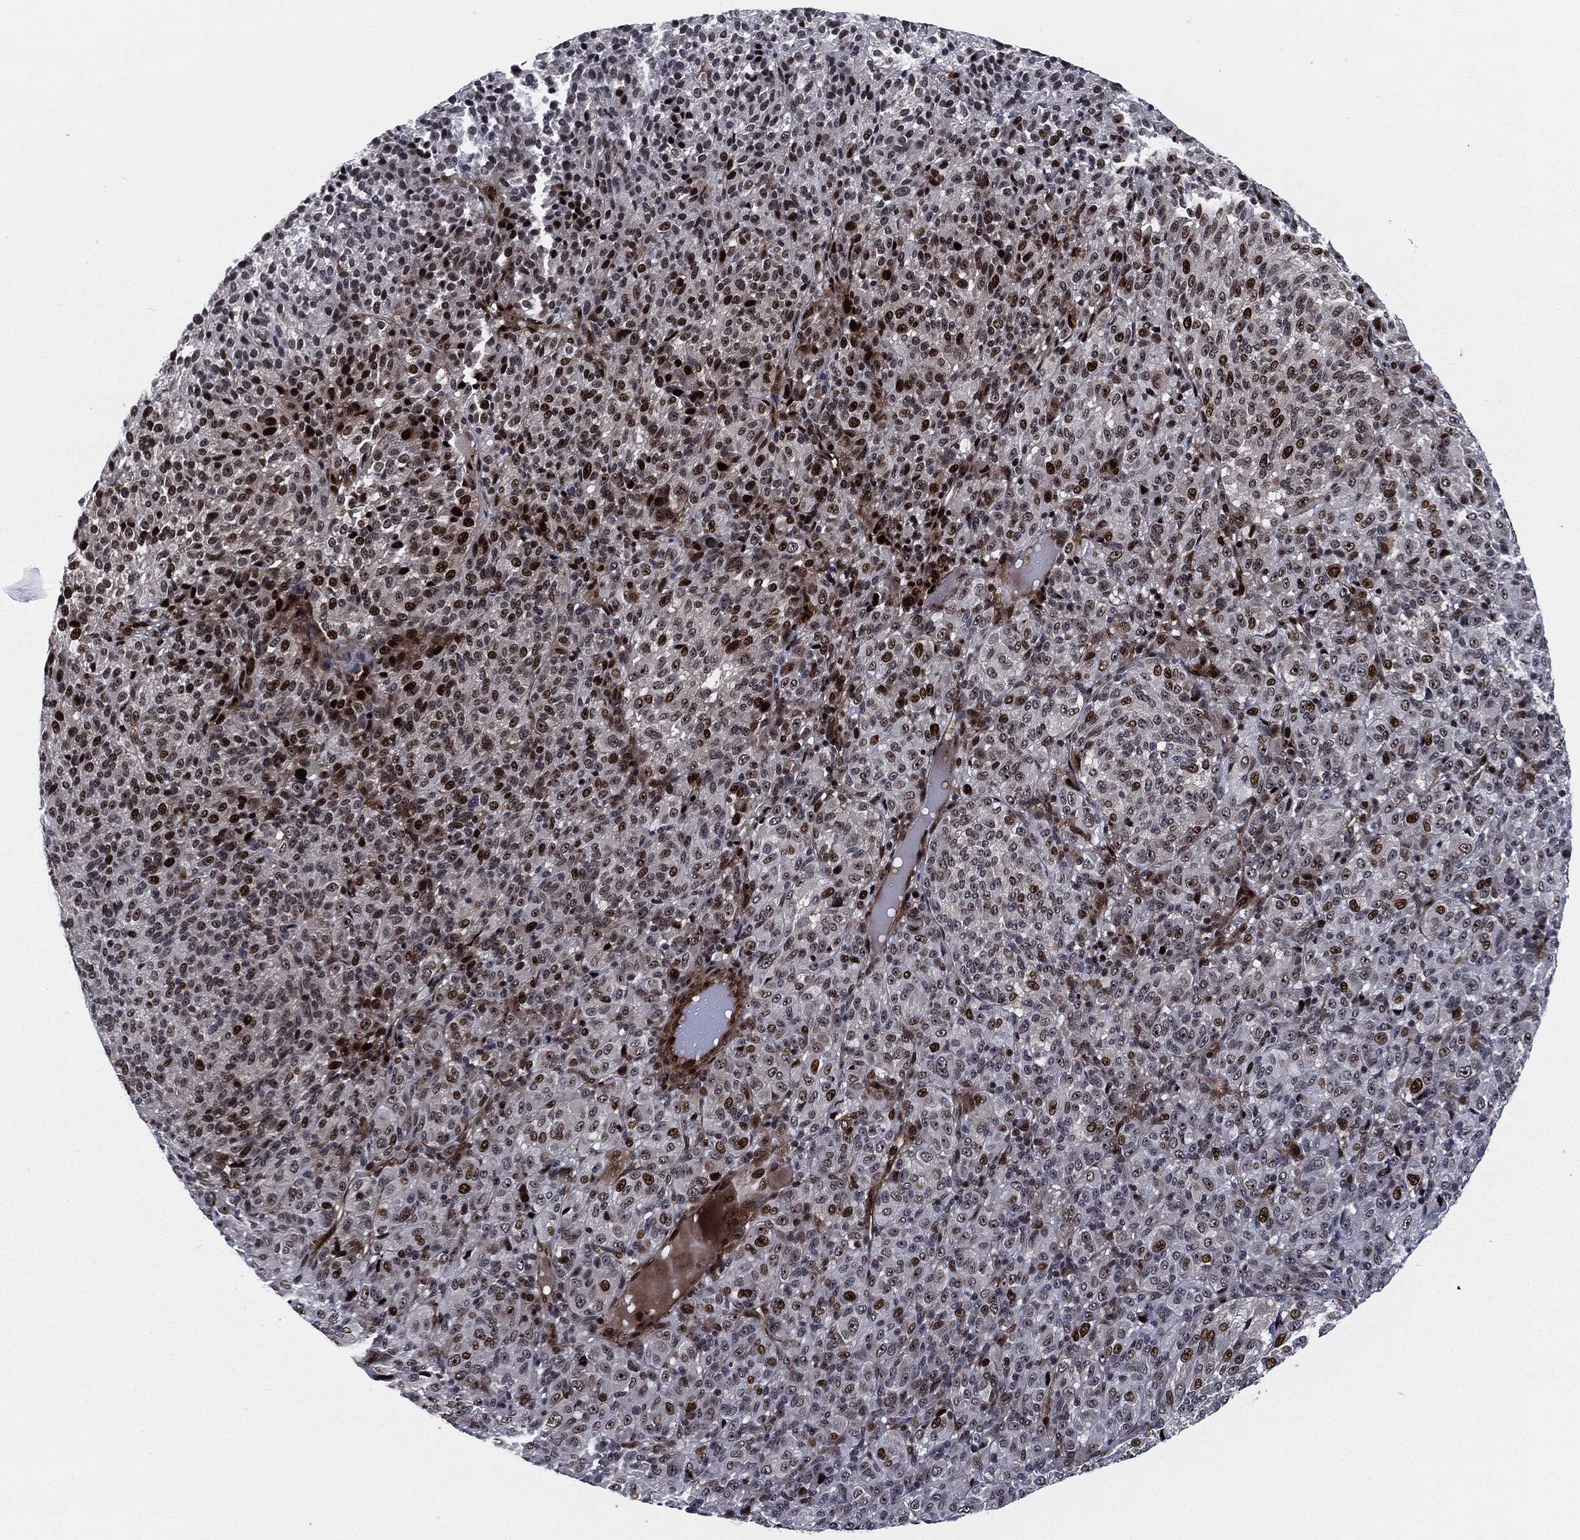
{"staining": {"intensity": "strong", "quantity": "<25%", "location": "nuclear"}, "tissue": "melanoma", "cell_type": "Tumor cells", "image_type": "cancer", "snomed": [{"axis": "morphology", "description": "Malignant melanoma, Metastatic site"}, {"axis": "topography", "description": "Brain"}], "caption": "Melanoma was stained to show a protein in brown. There is medium levels of strong nuclear staining in about <25% of tumor cells.", "gene": "AKT2", "patient": {"sex": "female", "age": 56}}